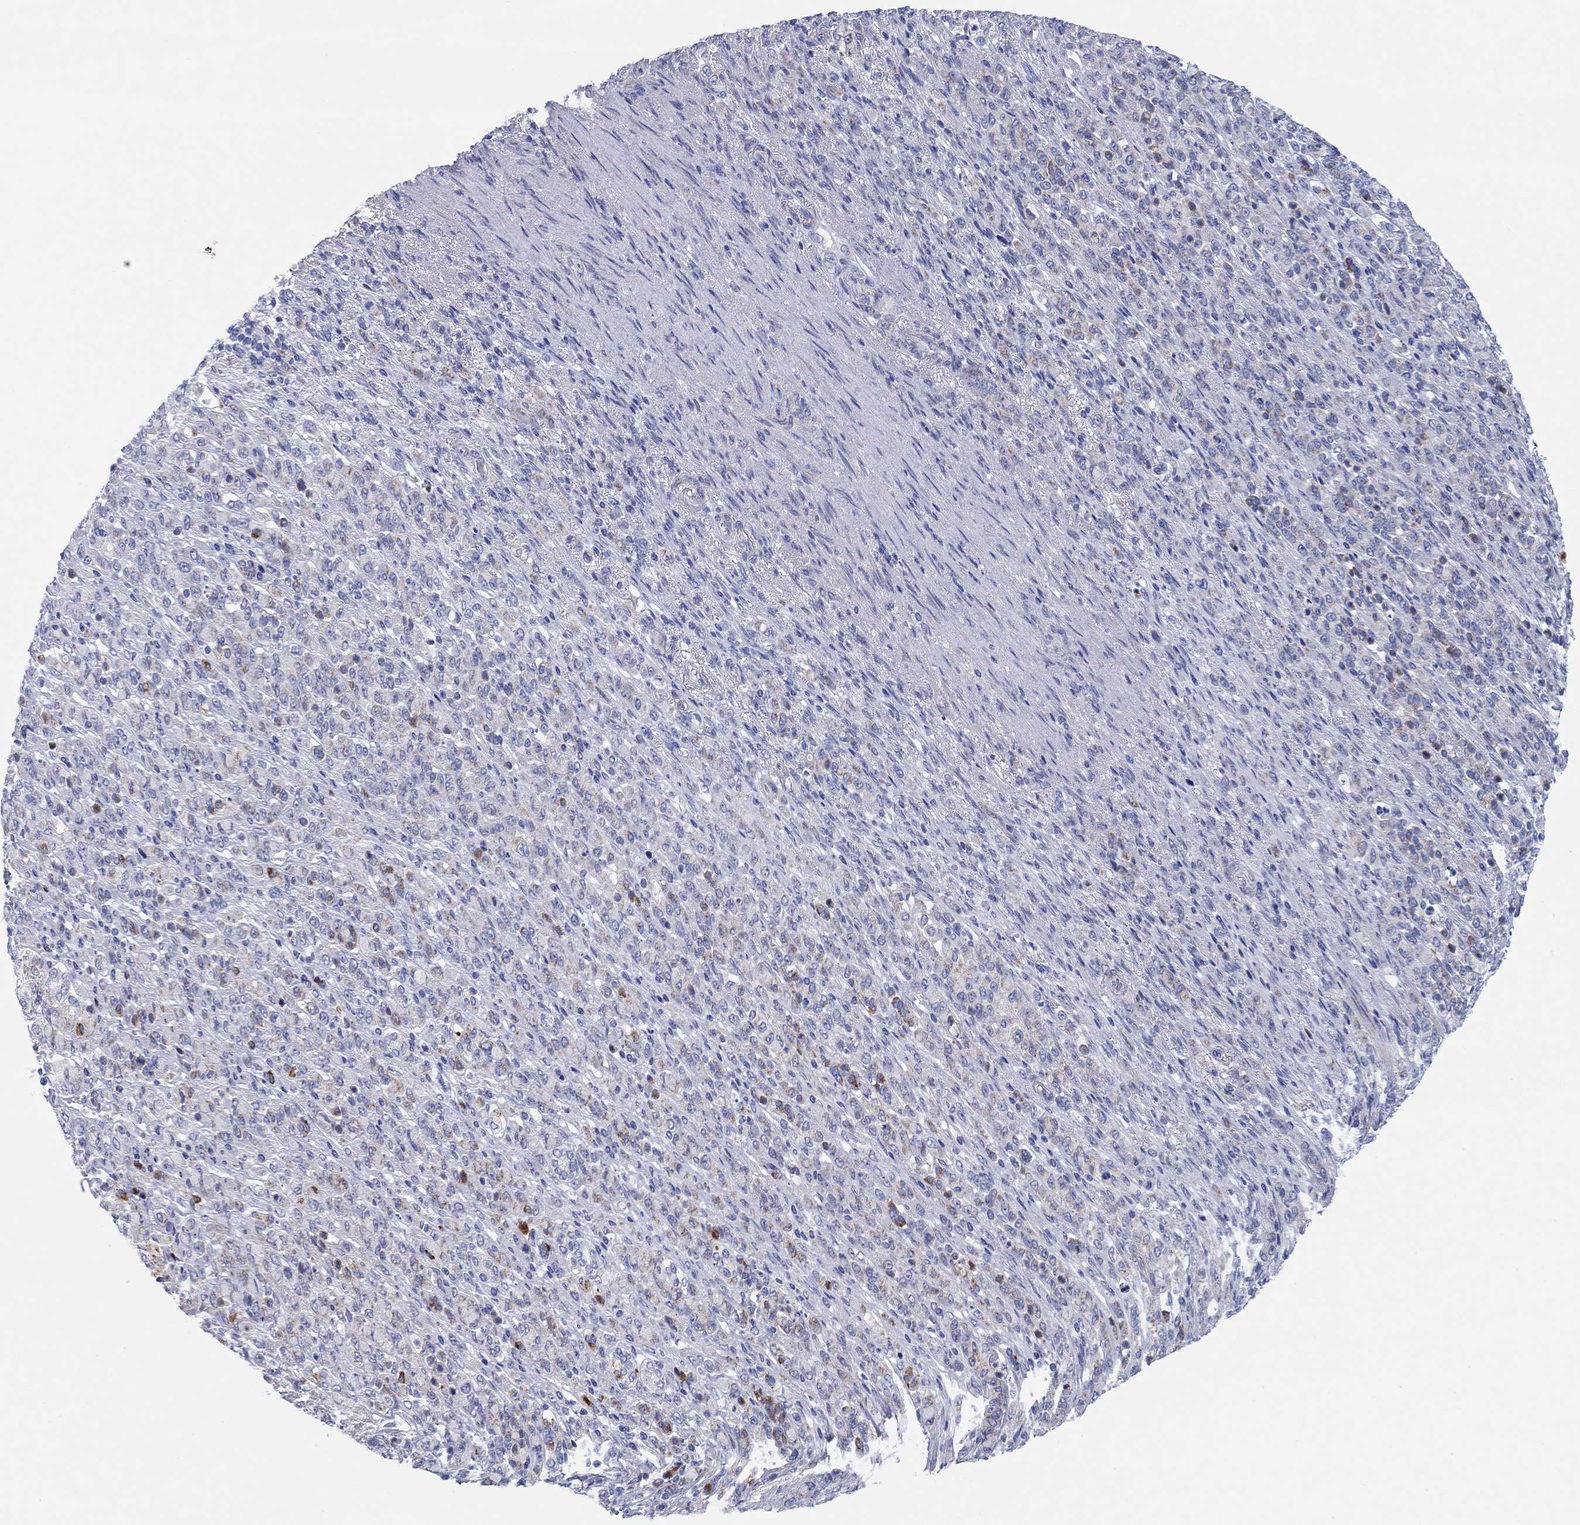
{"staining": {"intensity": "strong", "quantity": "<25%", "location": "cytoplasmic/membranous"}, "tissue": "stomach cancer", "cell_type": "Tumor cells", "image_type": "cancer", "snomed": [{"axis": "morphology", "description": "Normal tissue, NOS"}, {"axis": "morphology", "description": "Adenocarcinoma, NOS"}, {"axis": "topography", "description": "Stomach"}], "caption": "Immunohistochemistry (IHC) of human stomach cancer (adenocarcinoma) demonstrates medium levels of strong cytoplasmic/membranous expression in about <25% of tumor cells. The staining was performed using DAB, with brown indicating positive protein expression. Nuclei are stained blue with hematoxylin.", "gene": "CHI3L2", "patient": {"sex": "female", "age": 79}}